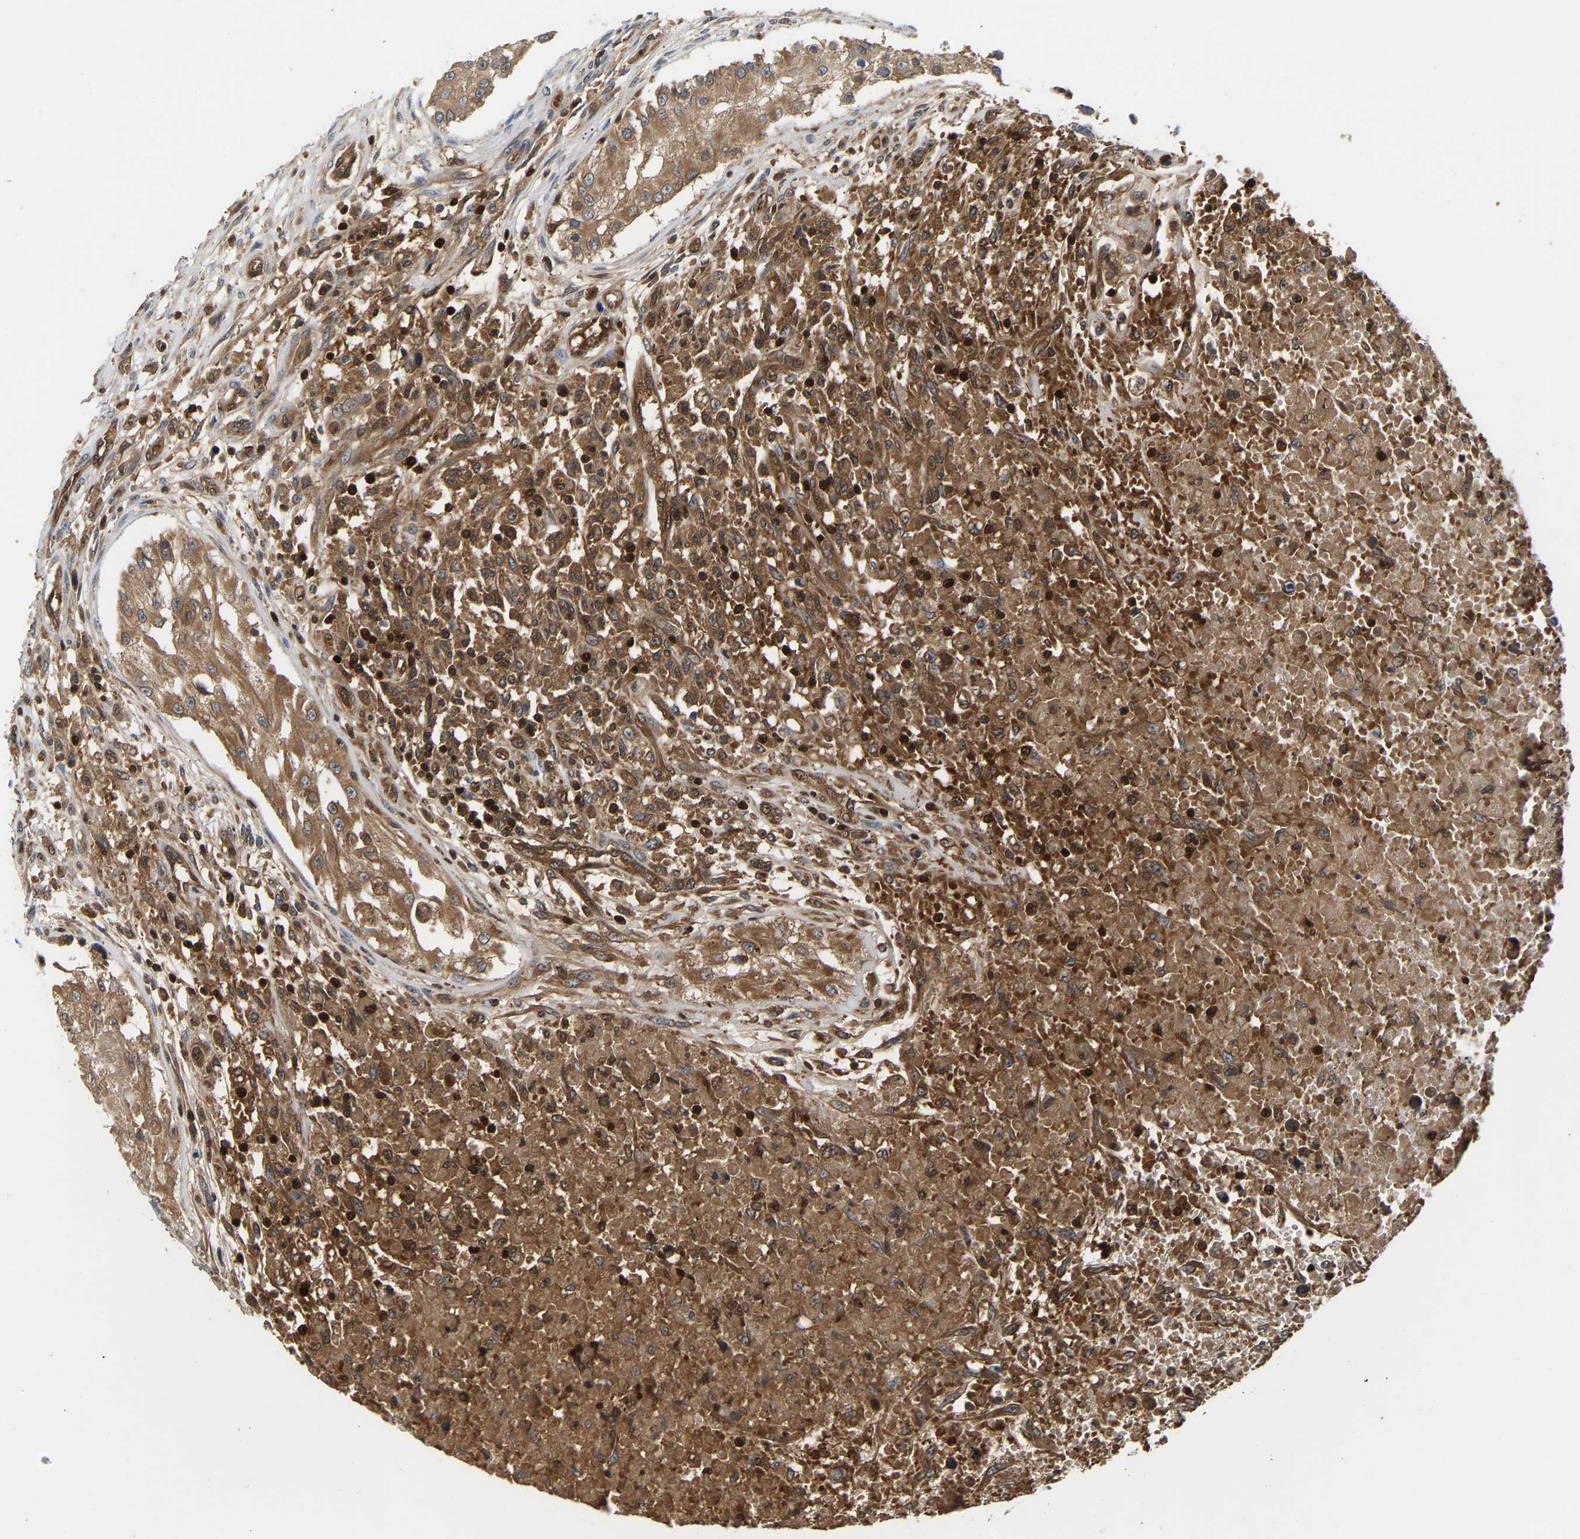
{"staining": {"intensity": "moderate", "quantity": ">75%", "location": "cytoplasmic/membranous"}, "tissue": "testis cancer", "cell_type": "Tumor cells", "image_type": "cancer", "snomed": [{"axis": "morphology", "description": "Carcinoma, Embryonal, NOS"}, {"axis": "topography", "description": "Testis"}], "caption": "Protein expression analysis of human testis embryonal carcinoma reveals moderate cytoplasmic/membranous positivity in about >75% of tumor cells.", "gene": "GIMAP7", "patient": {"sex": "male", "age": 25}}